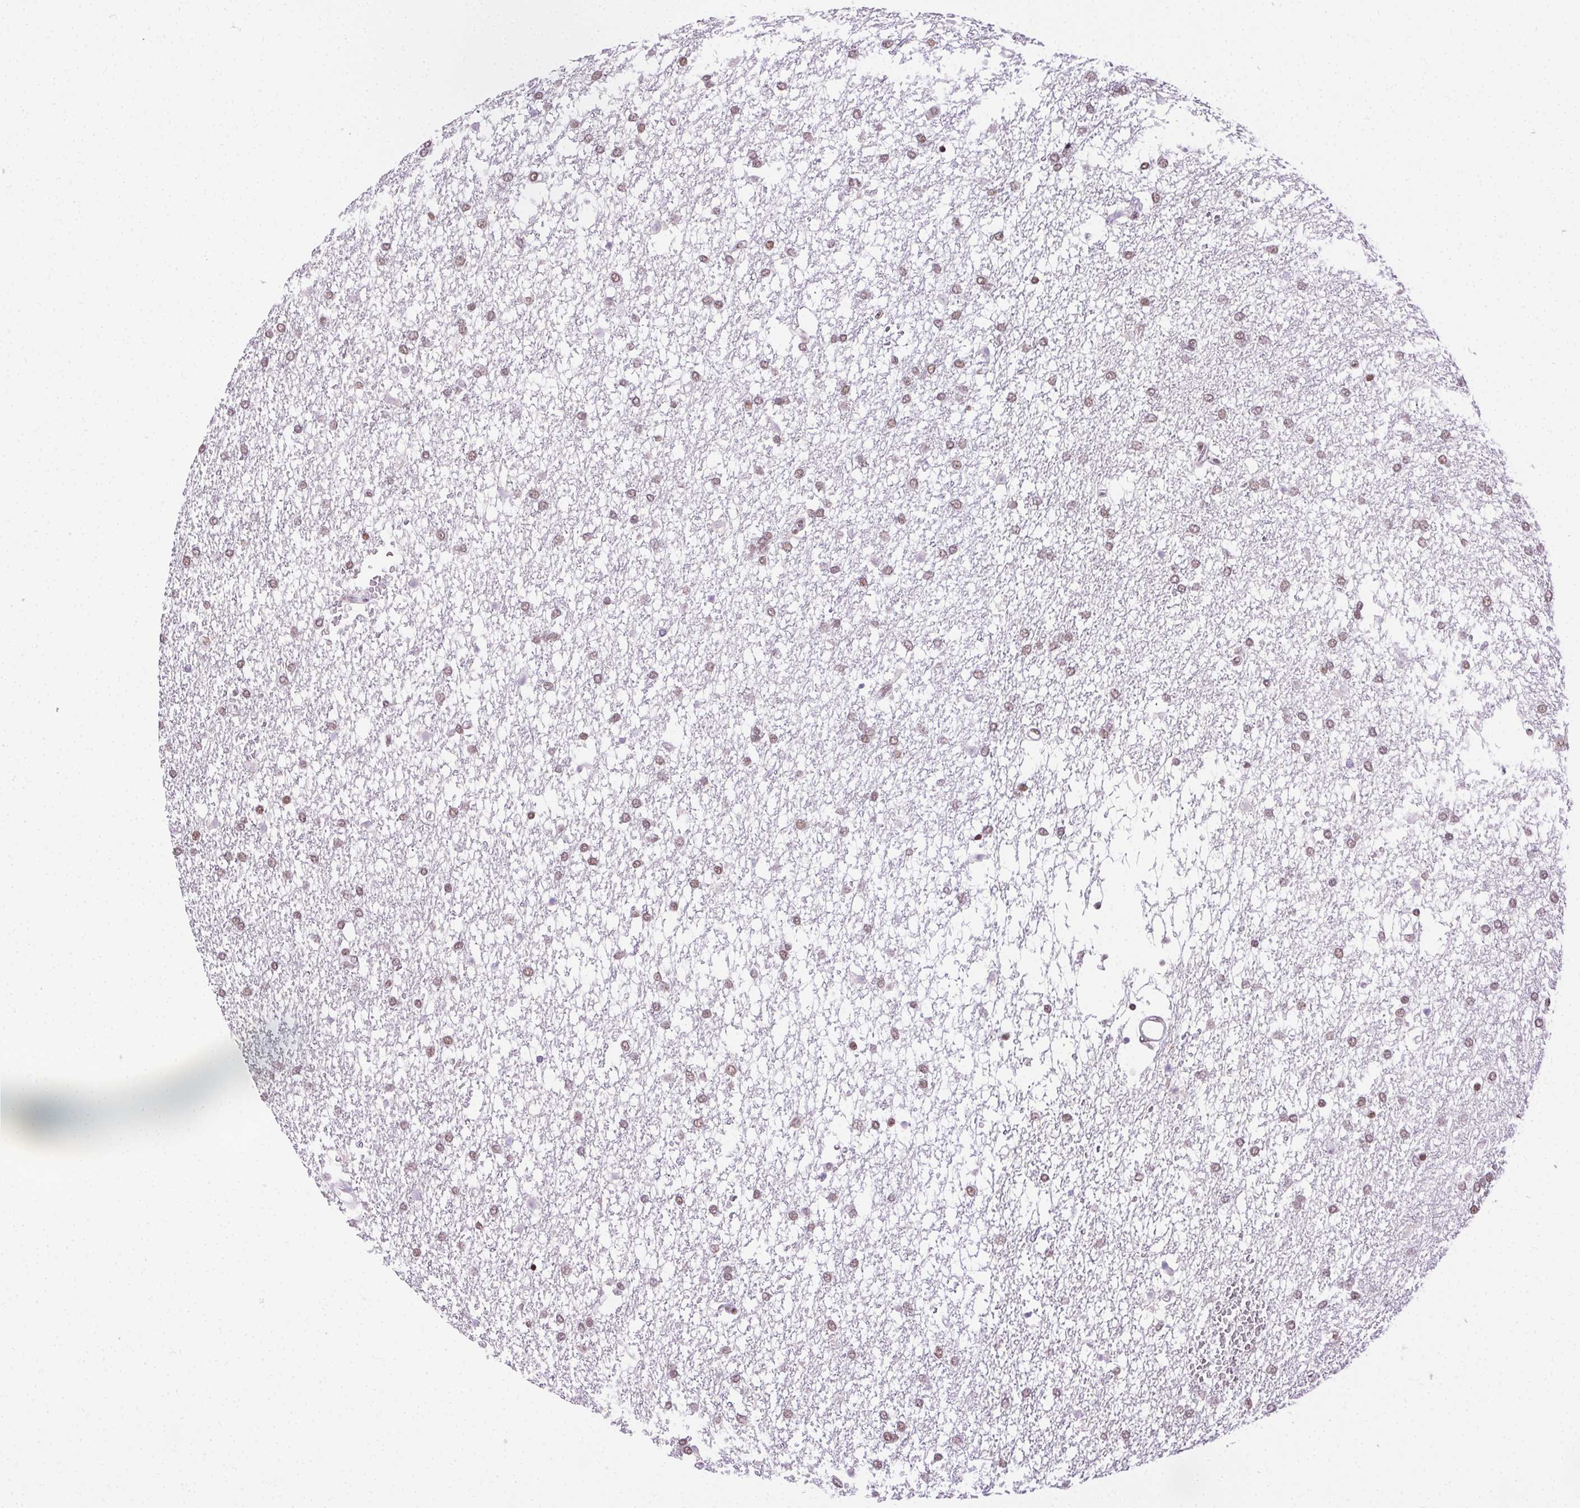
{"staining": {"intensity": "moderate", "quantity": ">75%", "location": "nuclear"}, "tissue": "glioma", "cell_type": "Tumor cells", "image_type": "cancer", "snomed": [{"axis": "morphology", "description": "Glioma, malignant, High grade"}, {"axis": "topography", "description": "Brain"}], "caption": "Immunohistochemical staining of human glioma exhibits medium levels of moderate nuclear protein staining in approximately >75% of tumor cells.", "gene": "TRA2B", "patient": {"sex": "female", "age": 61}}